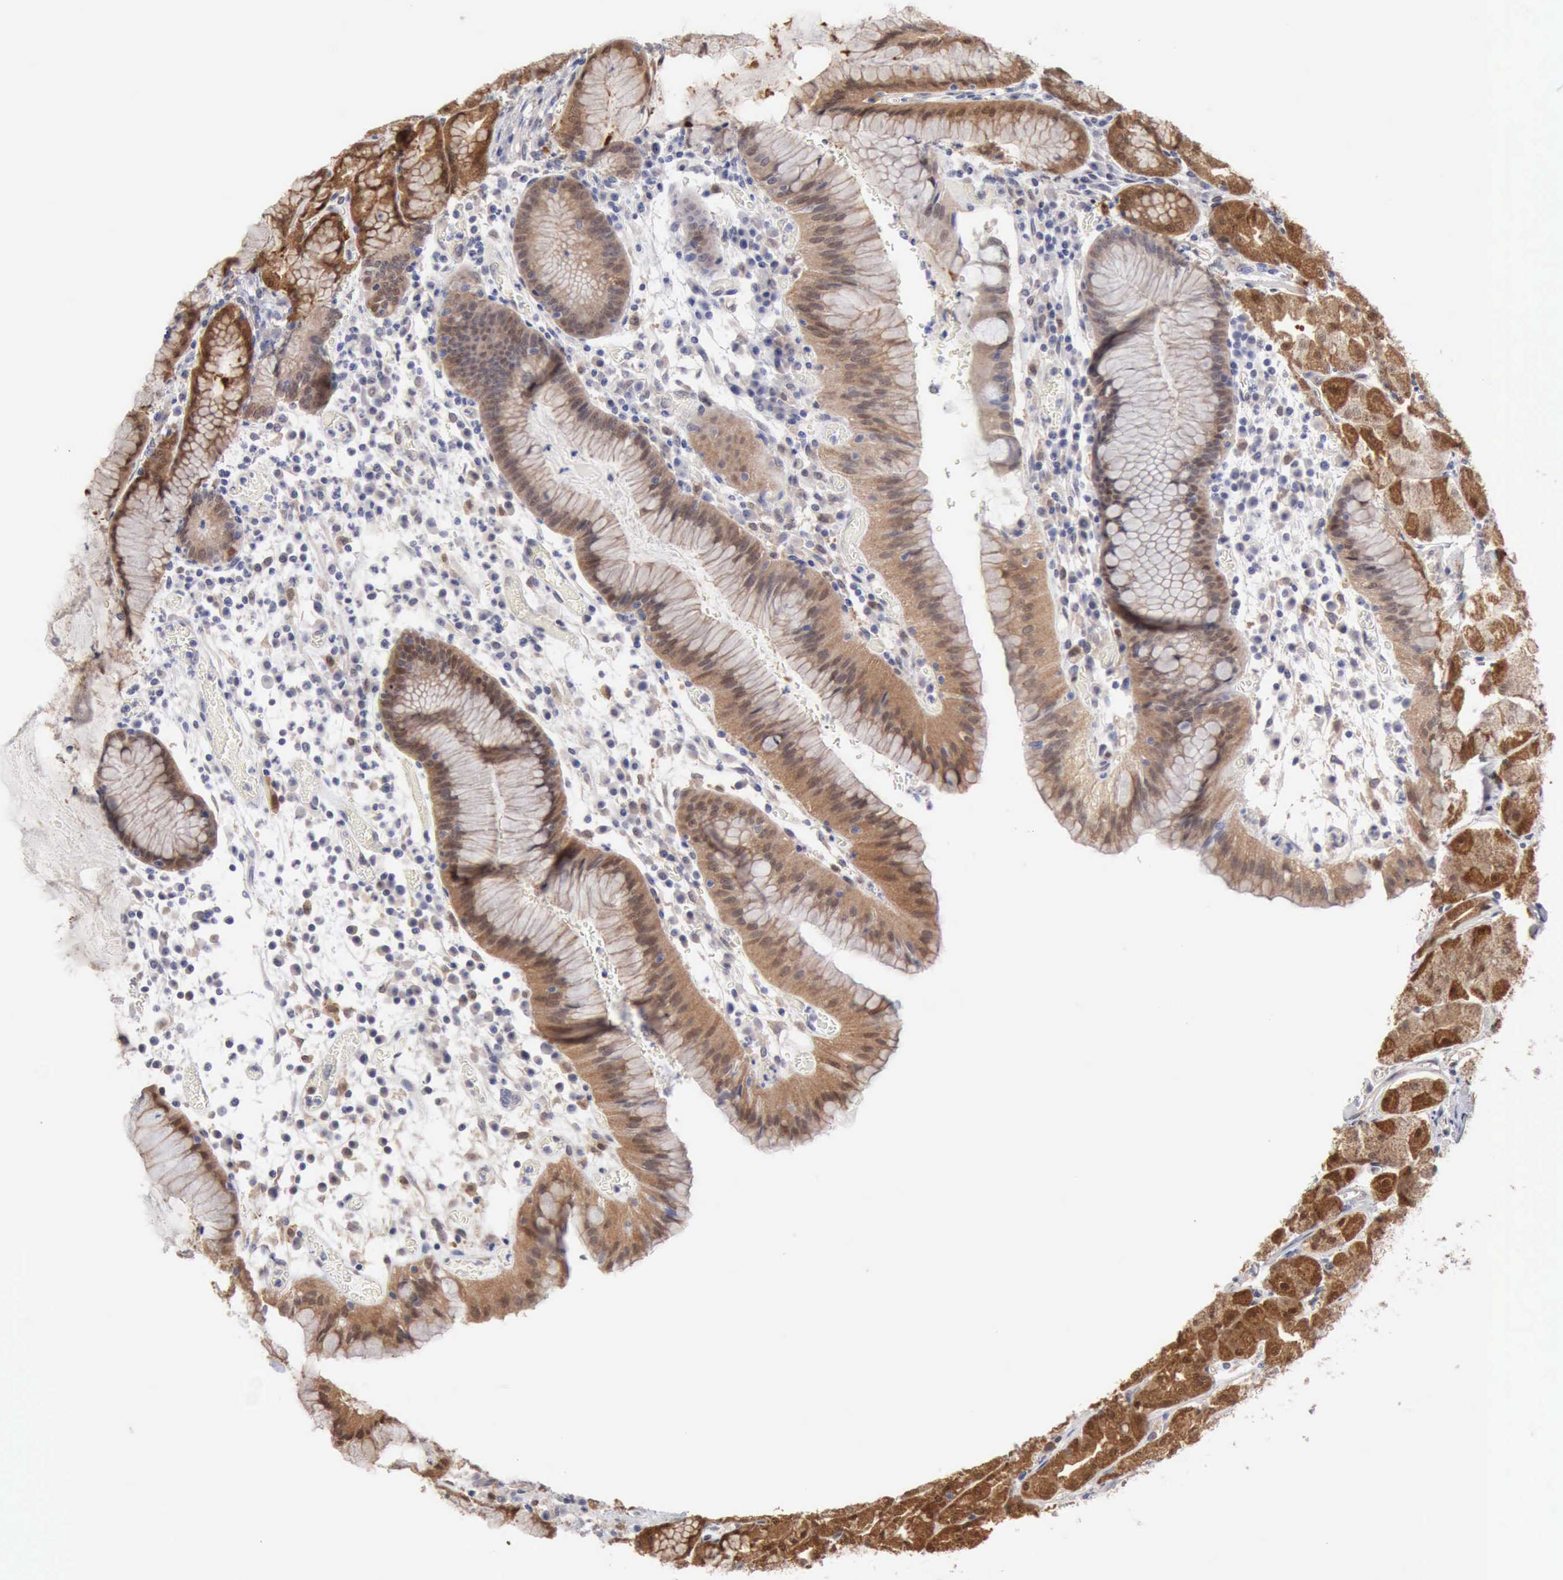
{"staining": {"intensity": "strong", "quantity": ">75%", "location": "cytoplasmic/membranous"}, "tissue": "stomach", "cell_type": "Glandular cells", "image_type": "normal", "snomed": [{"axis": "morphology", "description": "Normal tissue, NOS"}, {"axis": "topography", "description": "Stomach, lower"}], "caption": "This histopathology image shows unremarkable stomach stained with IHC to label a protein in brown. The cytoplasmic/membranous of glandular cells show strong positivity for the protein. Nuclei are counter-stained blue.", "gene": "PTGR2", "patient": {"sex": "female", "age": 73}}